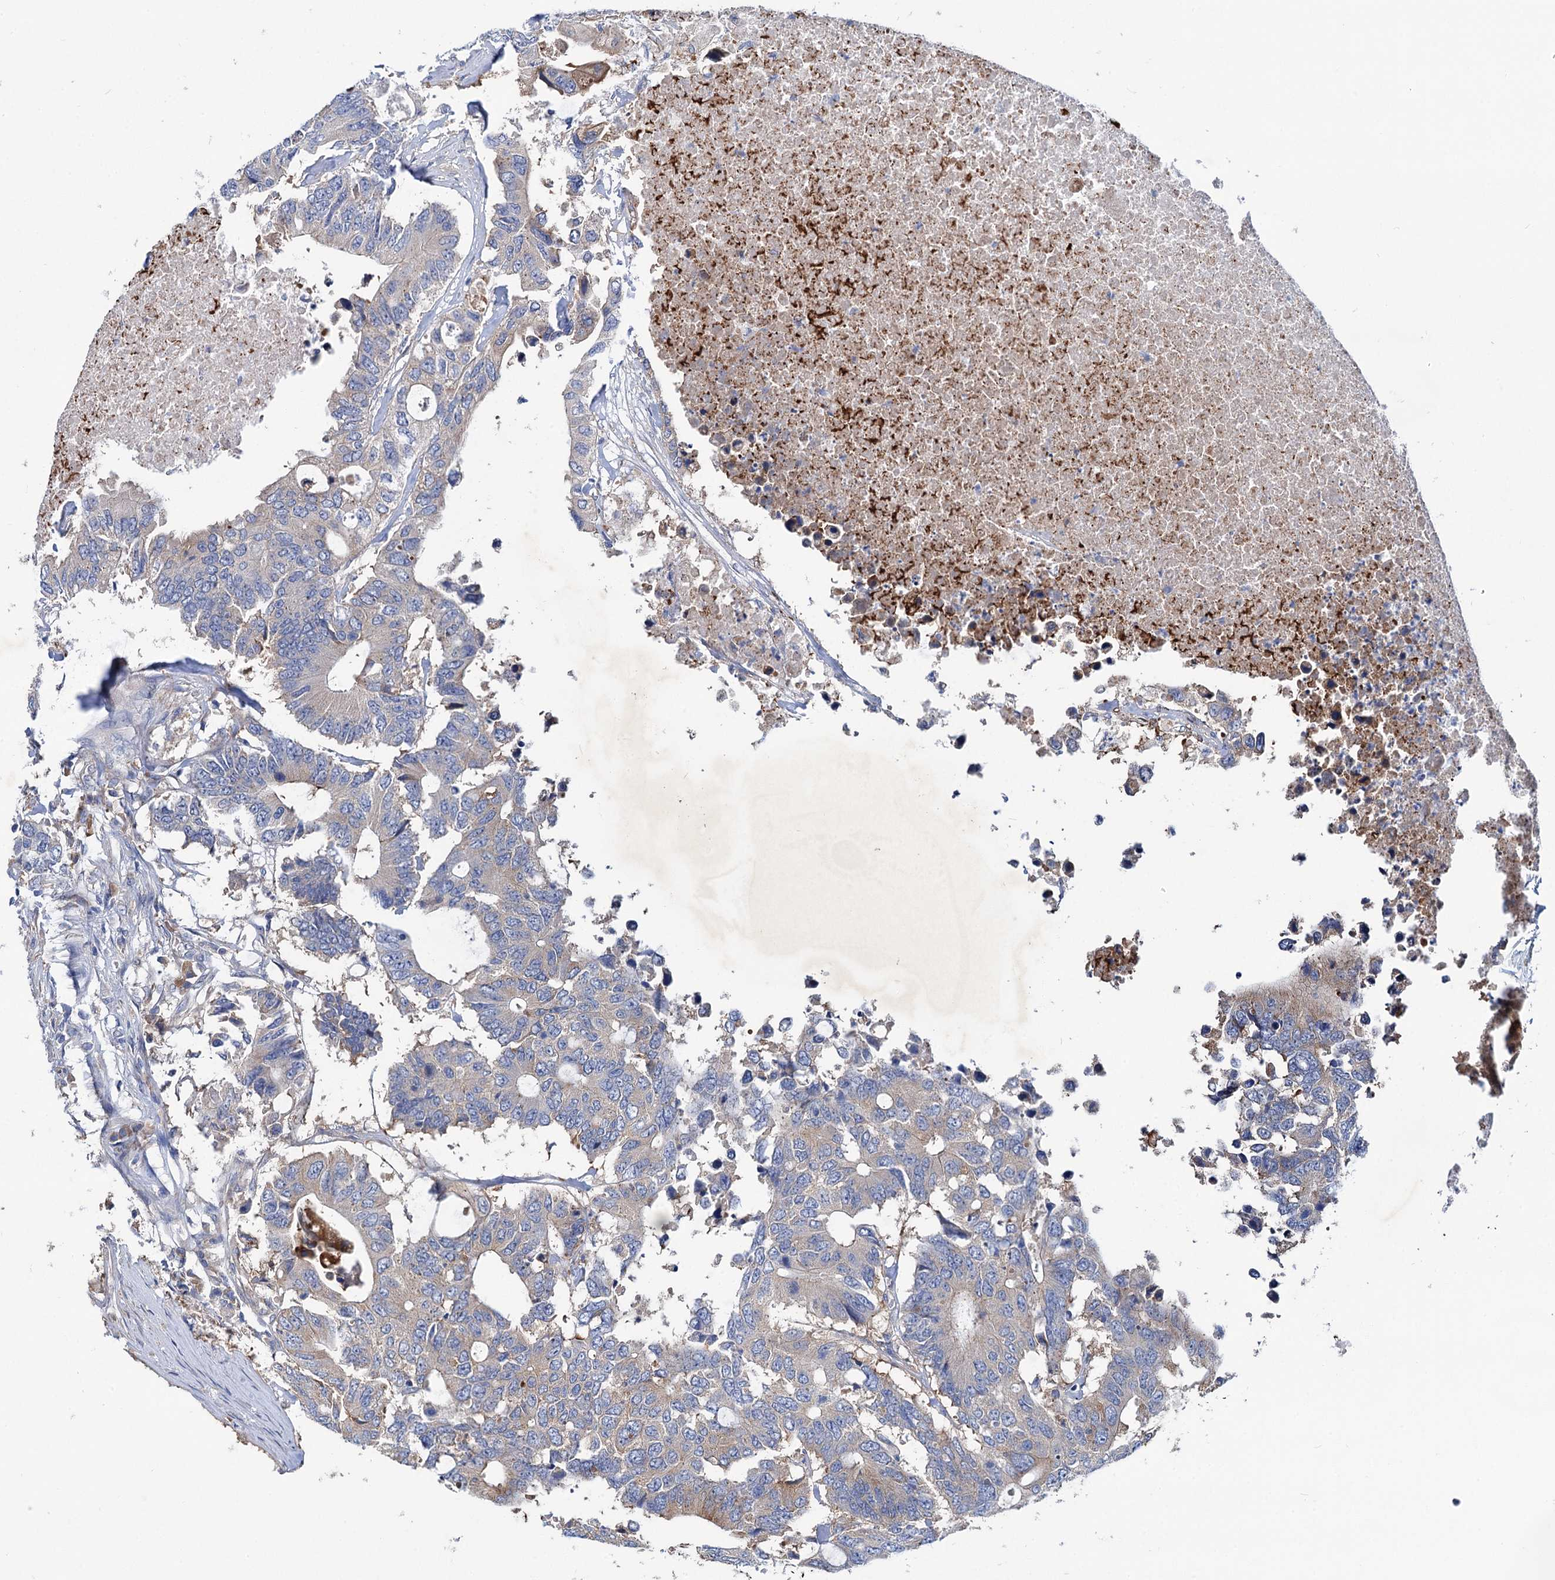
{"staining": {"intensity": "negative", "quantity": "none", "location": "none"}, "tissue": "colorectal cancer", "cell_type": "Tumor cells", "image_type": "cancer", "snomed": [{"axis": "morphology", "description": "Adenocarcinoma, NOS"}, {"axis": "topography", "description": "Colon"}], "caption": "Colorectal adenocarcinoma was stained to show a protein in brown. There is no significant expression in tumor cells. (IHC, brightfield microscopy, high magnification).", "gene": "TRIM55", "patient": {"sex": "male", "age": 71}}